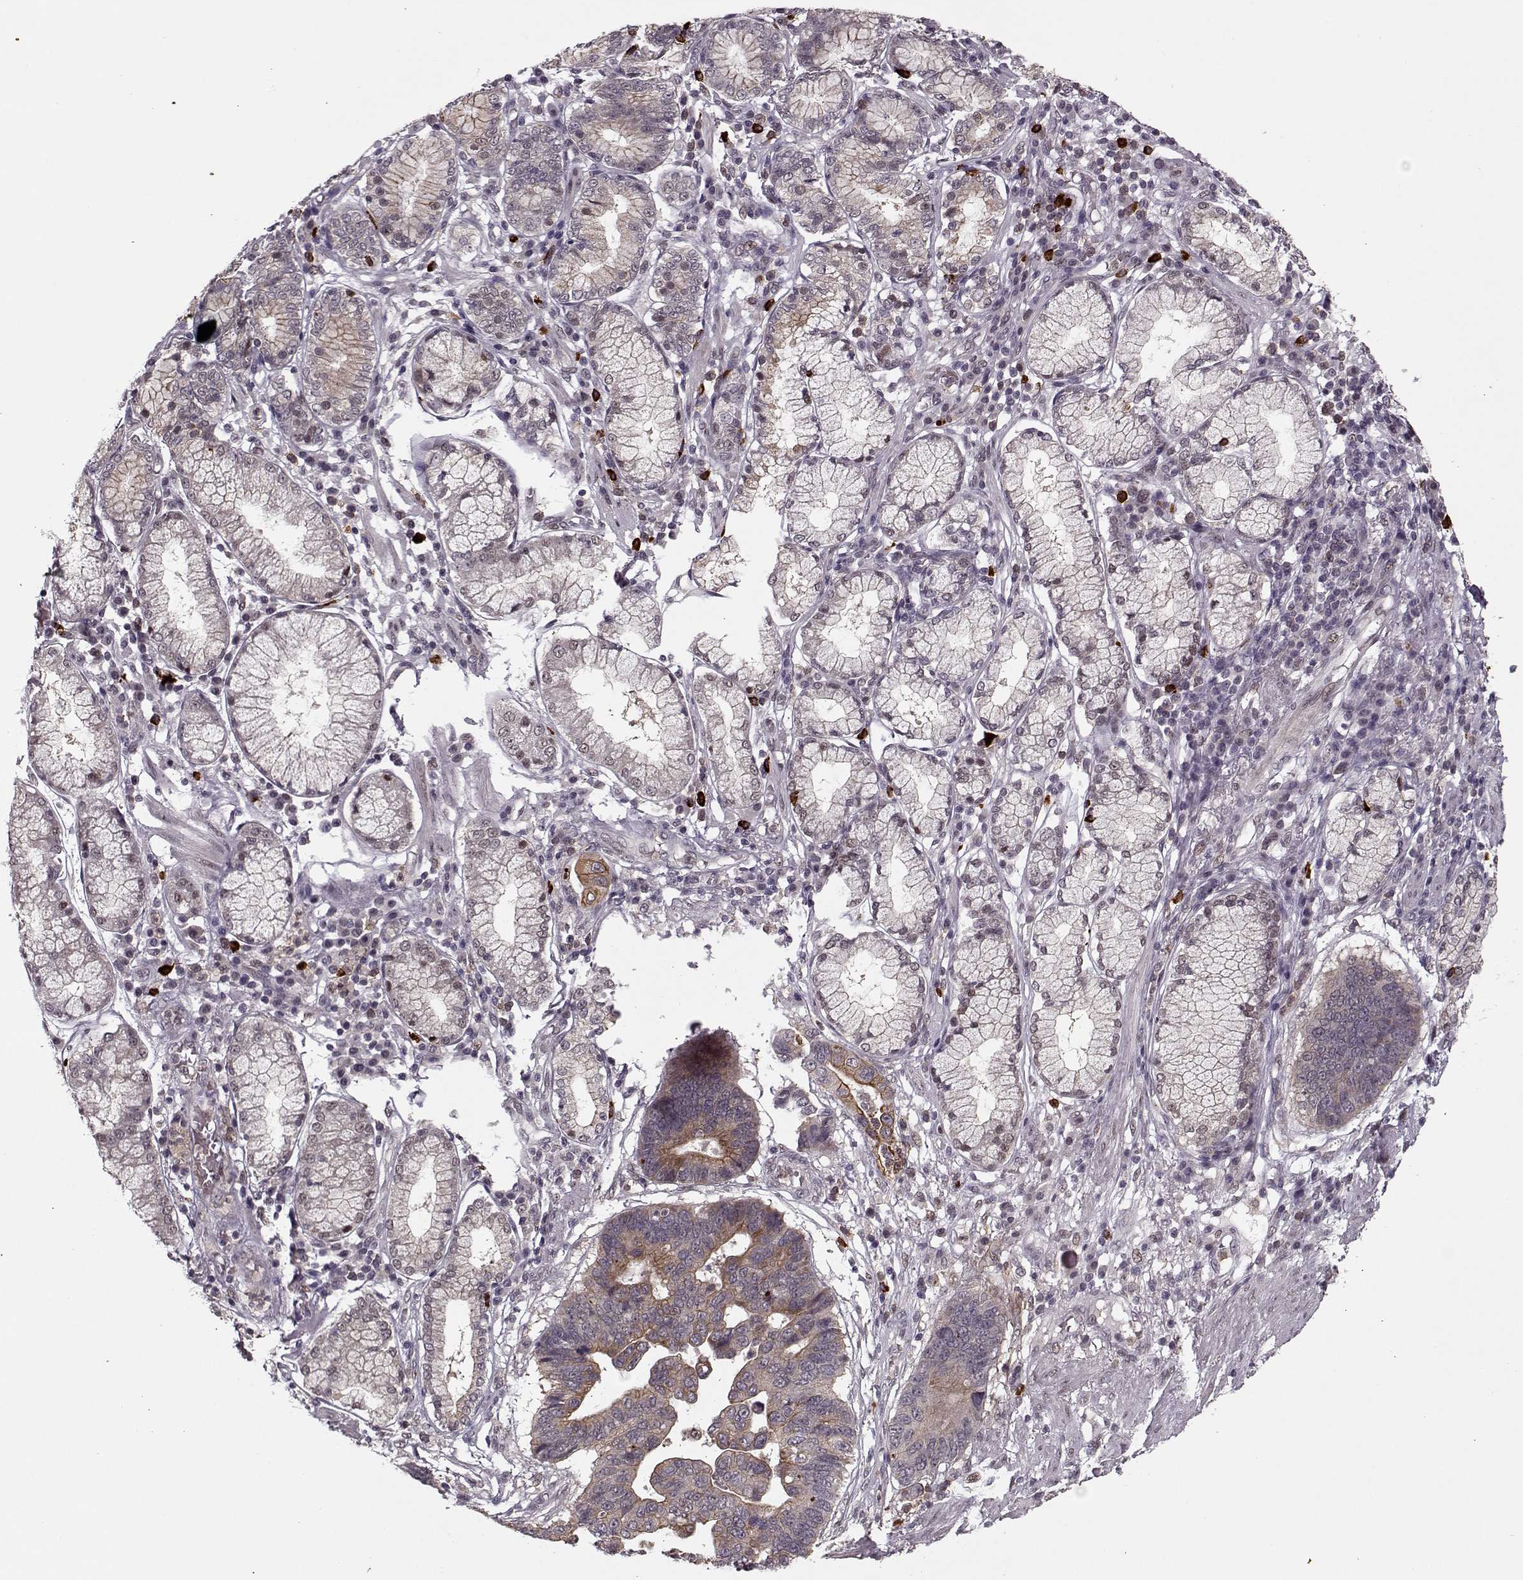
{"staining": {"intensity": "strong", "quantity": "25%-75%", "location": "cytoplasmic/membranous"}, "tissue": "stomach cancer", "cell_type": "Tumor cells", "image_type": "cancer", "snomed": [{"axis": "morphology", "description": "Adenocarcinoma, NOS"}, {"axis": "topography", "description": "Stomach"}], "caption": "Stomach adenocarcinoma stained with a brown dye displays strong cytoplasmic/membranous positive expression in approximately 25%-75% of tumor cells.", "gene": "DENND4B", "patient": {"sex": "male", "age": 84}}